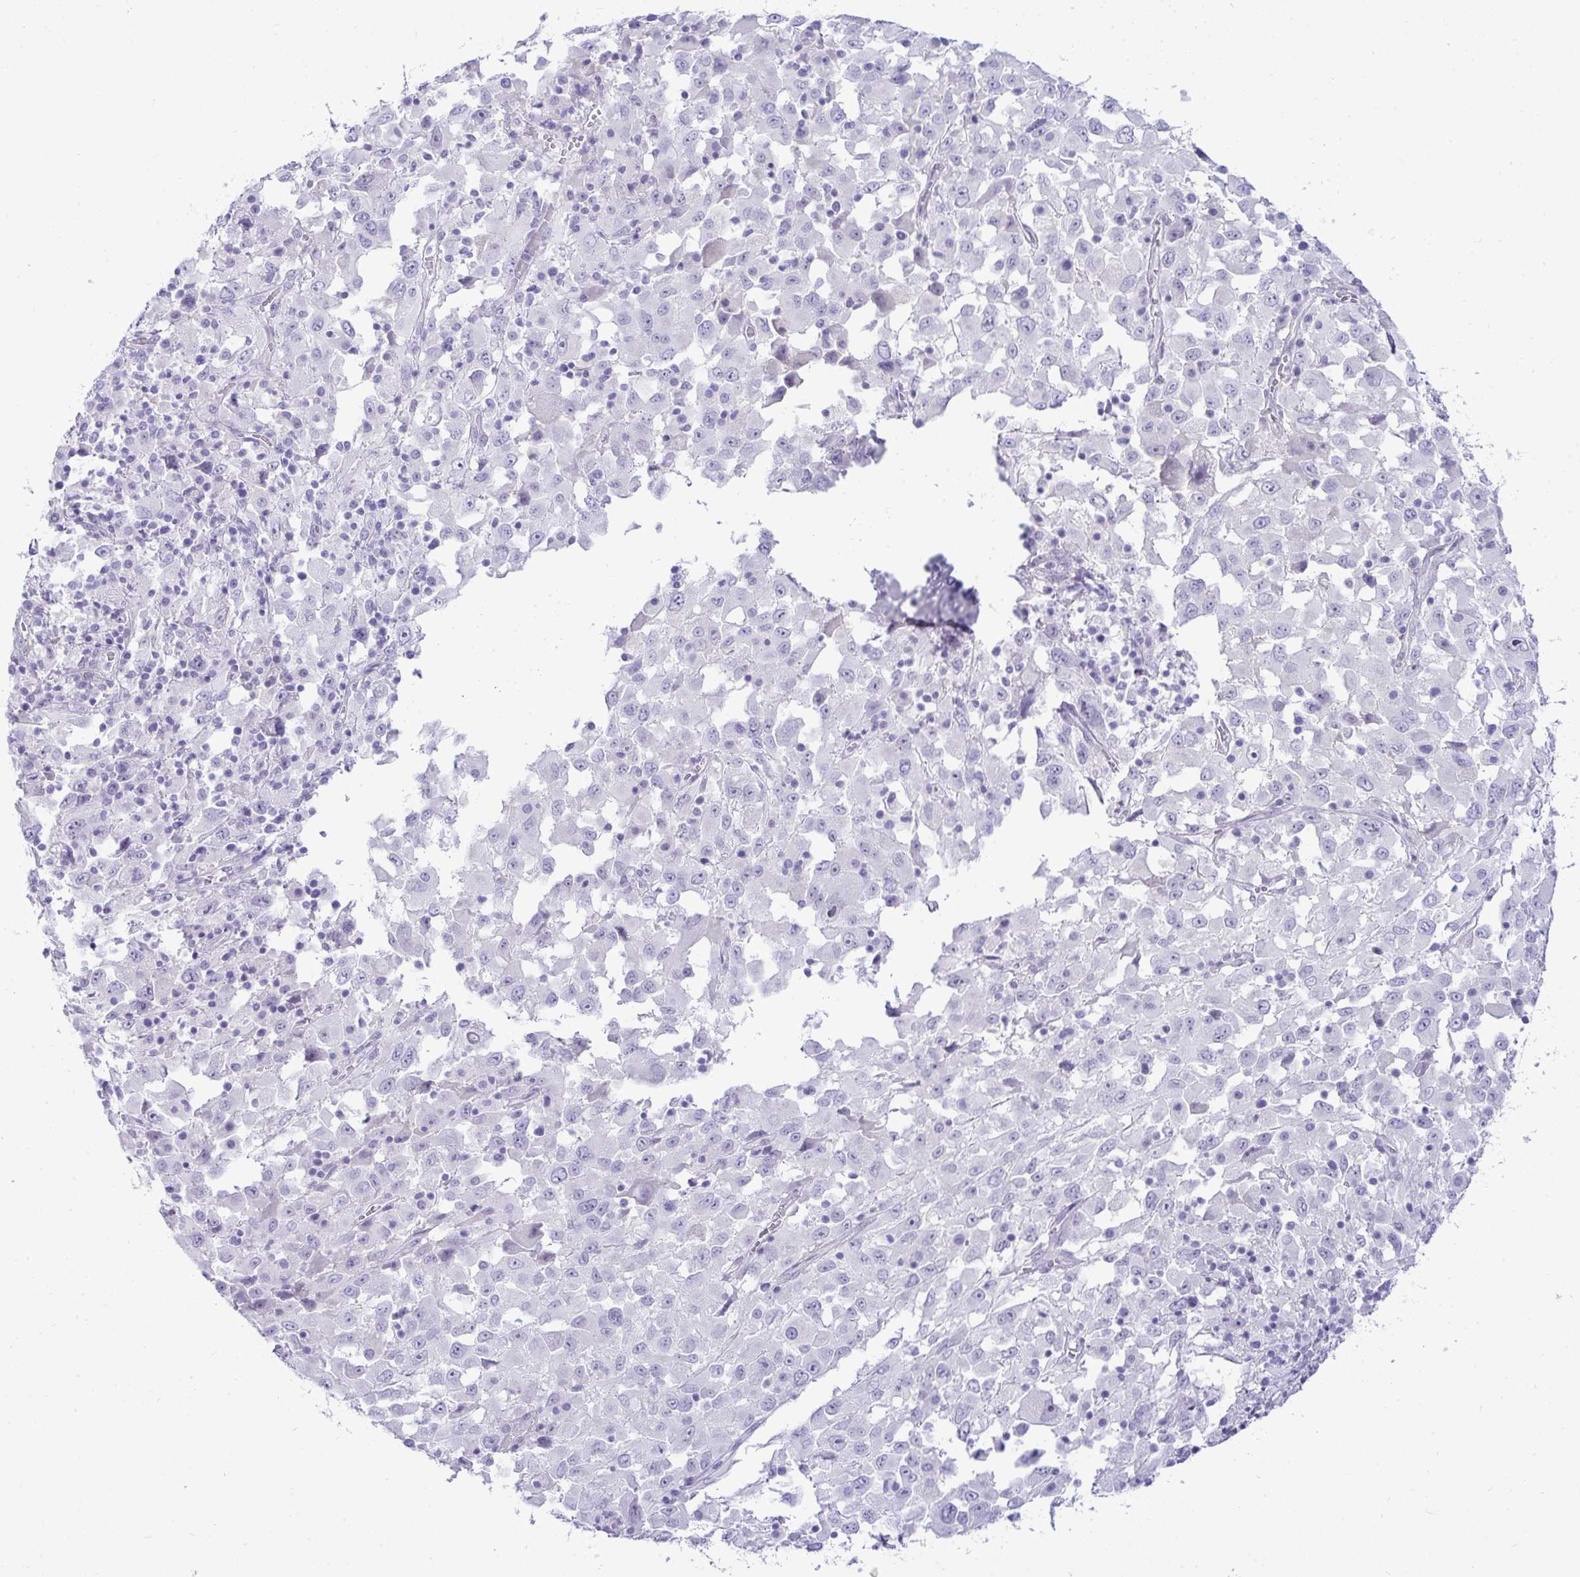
{"staining": {"intensity": "negative", "quantity": "none", "location": "none"}, "tissue": "melanoma", "cell_type": "Tumor cells", "image_type": "cancer", "snomed": [{"axis": "morphology", "description": "Malignant melanoma, Metastatic site"}, {"axis": "topography", "description": "Soft tissue"}], "caption": "Tumor cells show no significant expression in melanoma.", "gene": "HSPB6", "patient": {"sex": "male", "age": 50}}